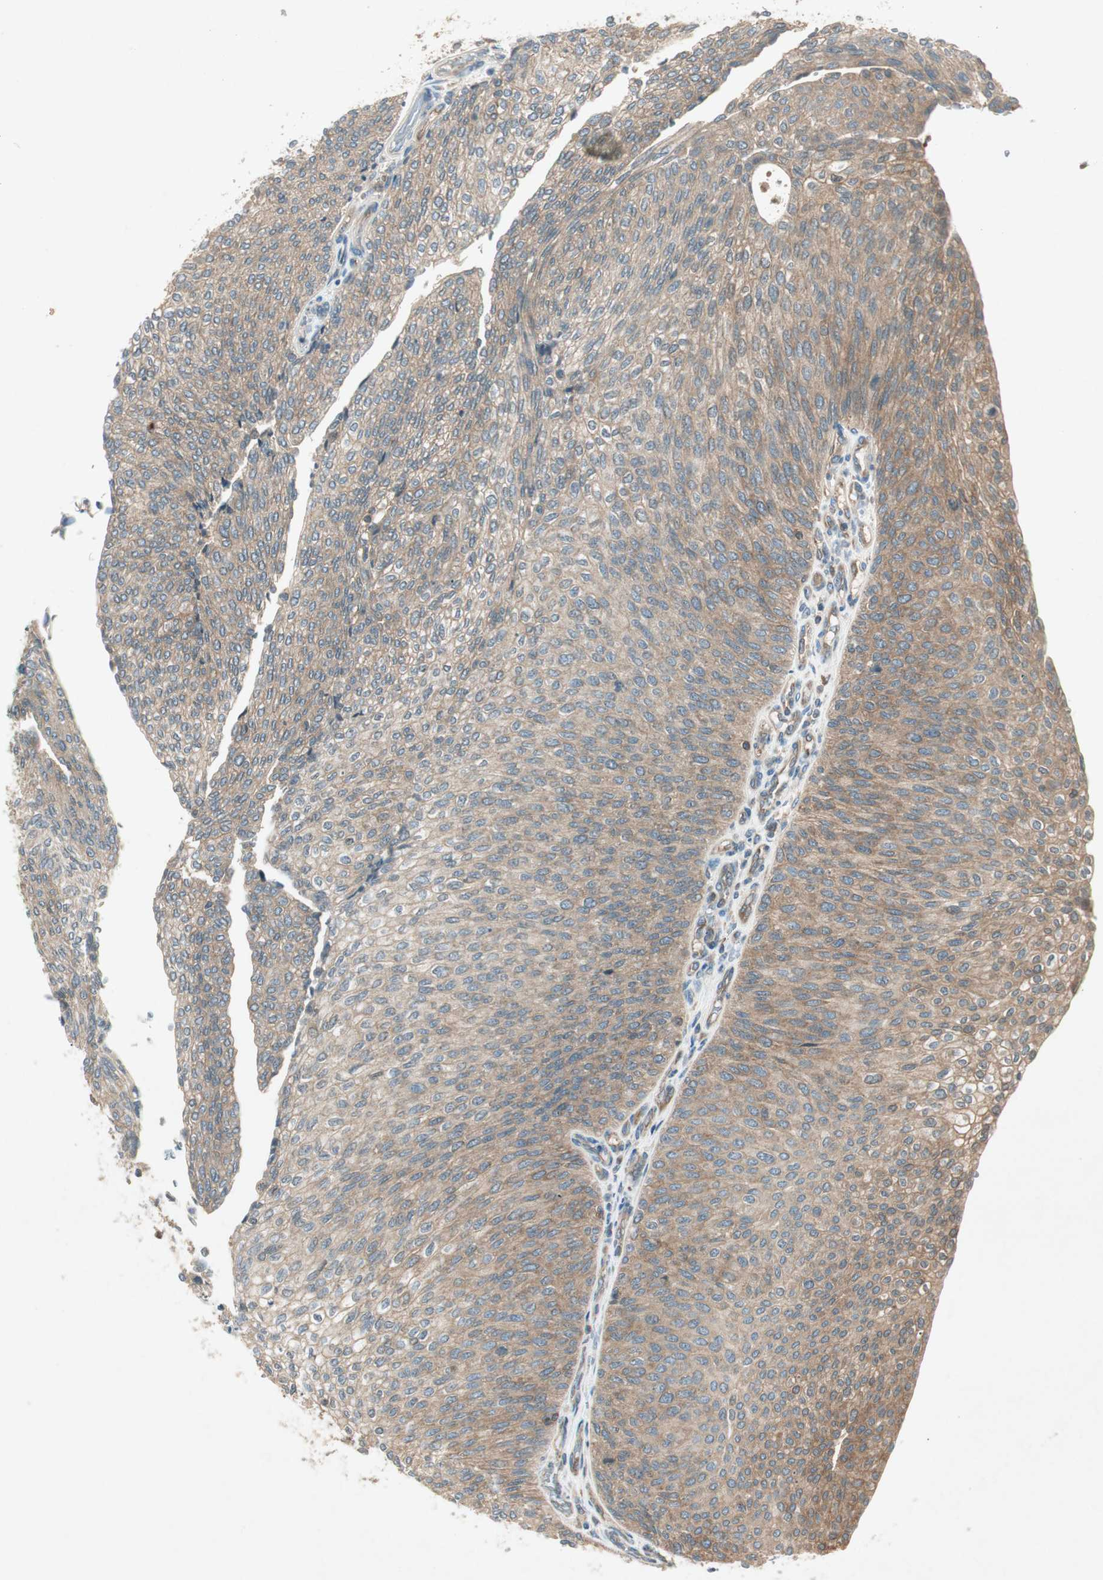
{"staining": {"intensity": "moderate", "quantity": ">75%", "location": "cytoplasmic/membranous"}, "tissue": "urothelial cancer", "cell_type": "Tumor cells", "image_type": "cancer", "snomed": [{"axis": "morphology", "description": "Urothelial carcinoma, Low grade"}, {"axis": "topography", "description": "Urinary bladder"}], "caption": "This is a photomicrograph of immunohistochemistry staining of urothelial carcinoma (low-grade), which shows moderate expression in the cytoplasmic/membranous of tumor cells.", "gene": "CHADL", "patient": {"sex": "female", "age": 79}}